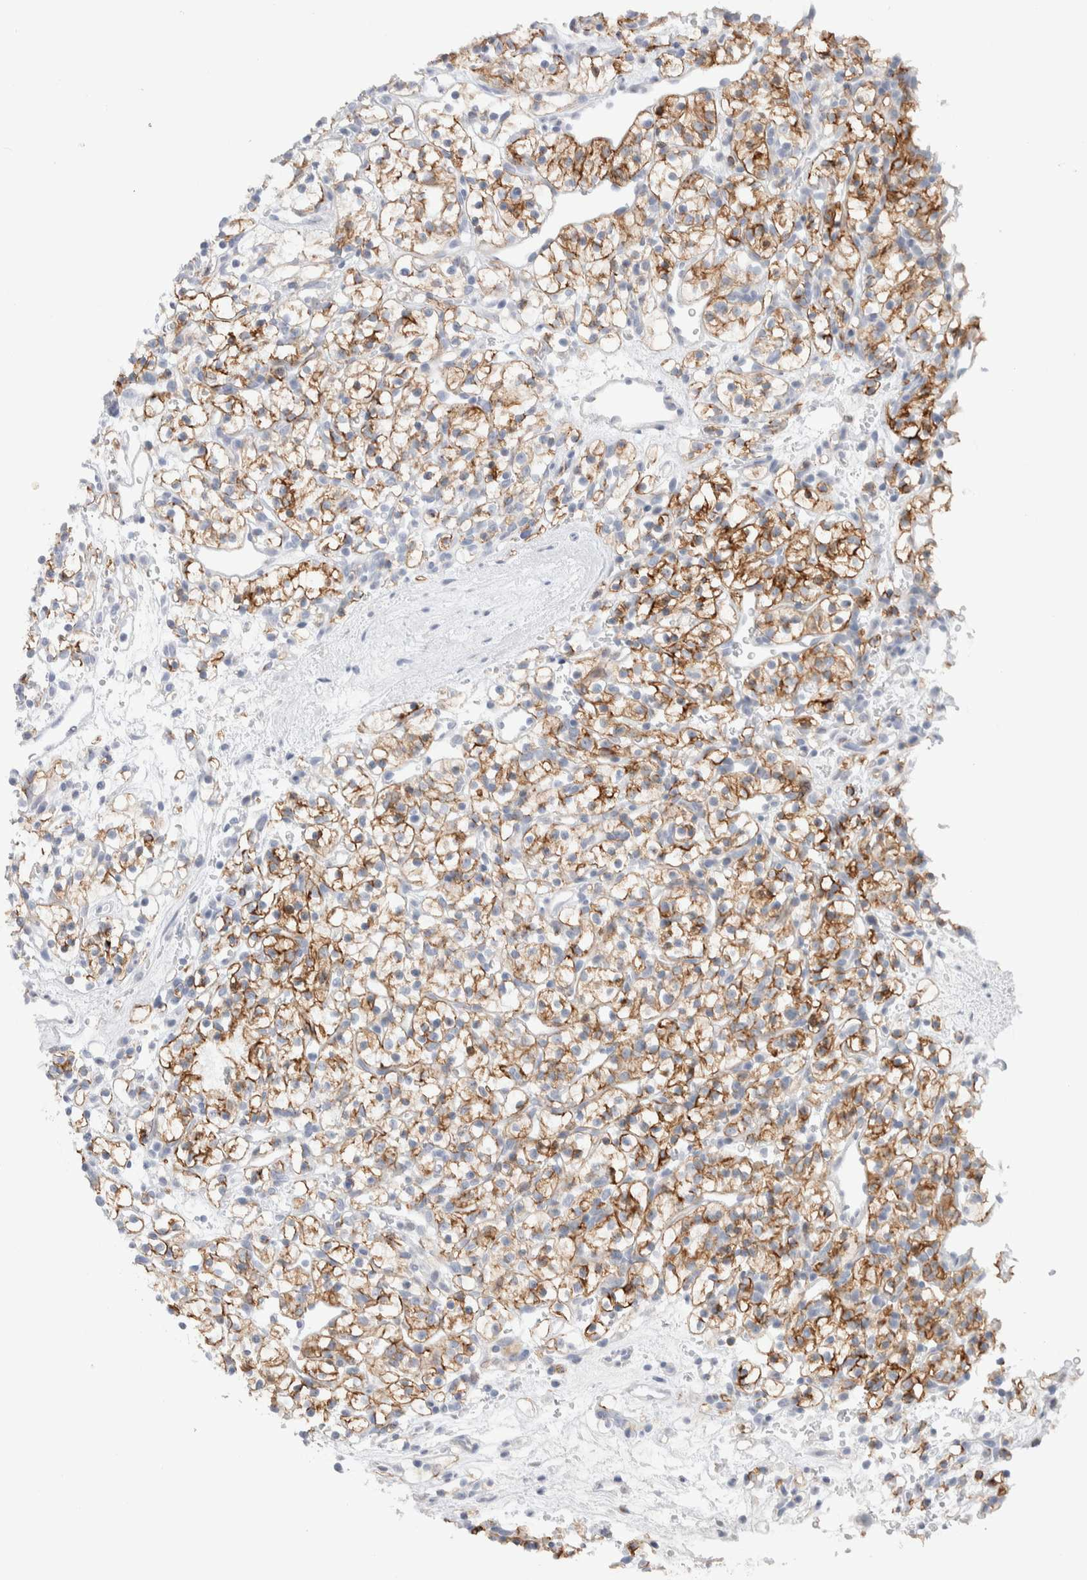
{"staining": {"intensity": "moderate", "quantity": ">75%", "location": "cytoplasmic/membranous"}, "tissue": "renal cancer", "cell_type": "Tumor cells", "image_type": "cancer", "snomed": [{"axis": "morphology", "description": "Adenocarcinoma, NOS"}, {"axis": "topography", "description": "Kidney"}], "caption": "Human renal adenocarcinoma stained with a brown dye exhibits moderate cytoplasmic/membranous positive expression in approximately >75% of tumor cells.", "gene": "C1orf112", "patient": {"sex": "female", "age": 57}}